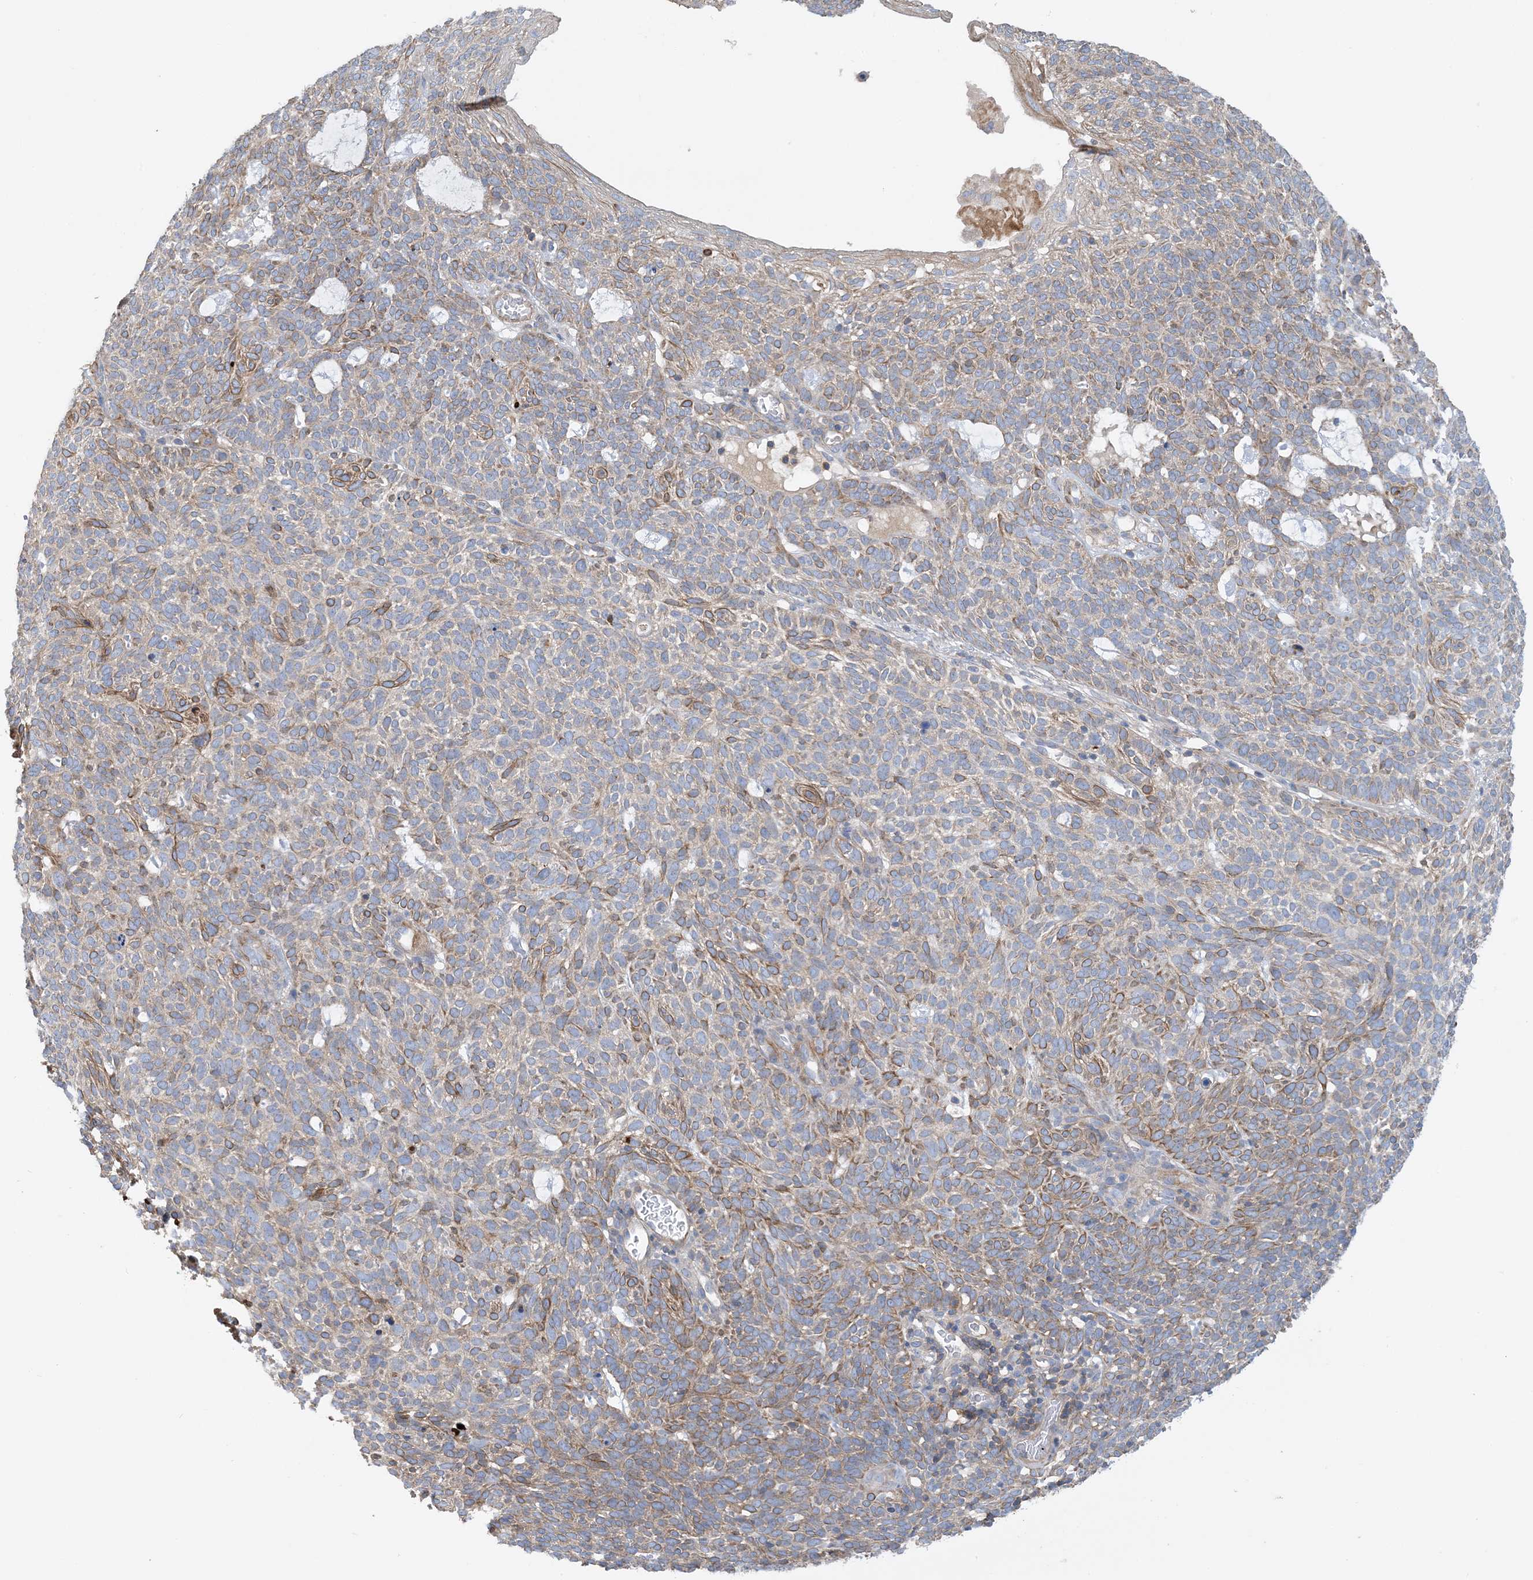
{"staining": {"intensity": "moderate", "quantity": "25%-75%", "location": "cytoplasmic/membranous"}, "tissue": "skin cancer", "cell_type": "Tumor cells", "image_type": "cancer", "snomed": [{"axis": "morphology", "description": "Squamous cell carcinoma, NOS"}, {"axis": "topography", "description": "Skin"}], "caption": "IHC of human skin cancer exhibits medium levels of moderate cytoplasmic/membranous staining in about 25%-75% of tumor cells.", "gene": "CALHM5", "patient": {"sex": "female", "age": 90}}